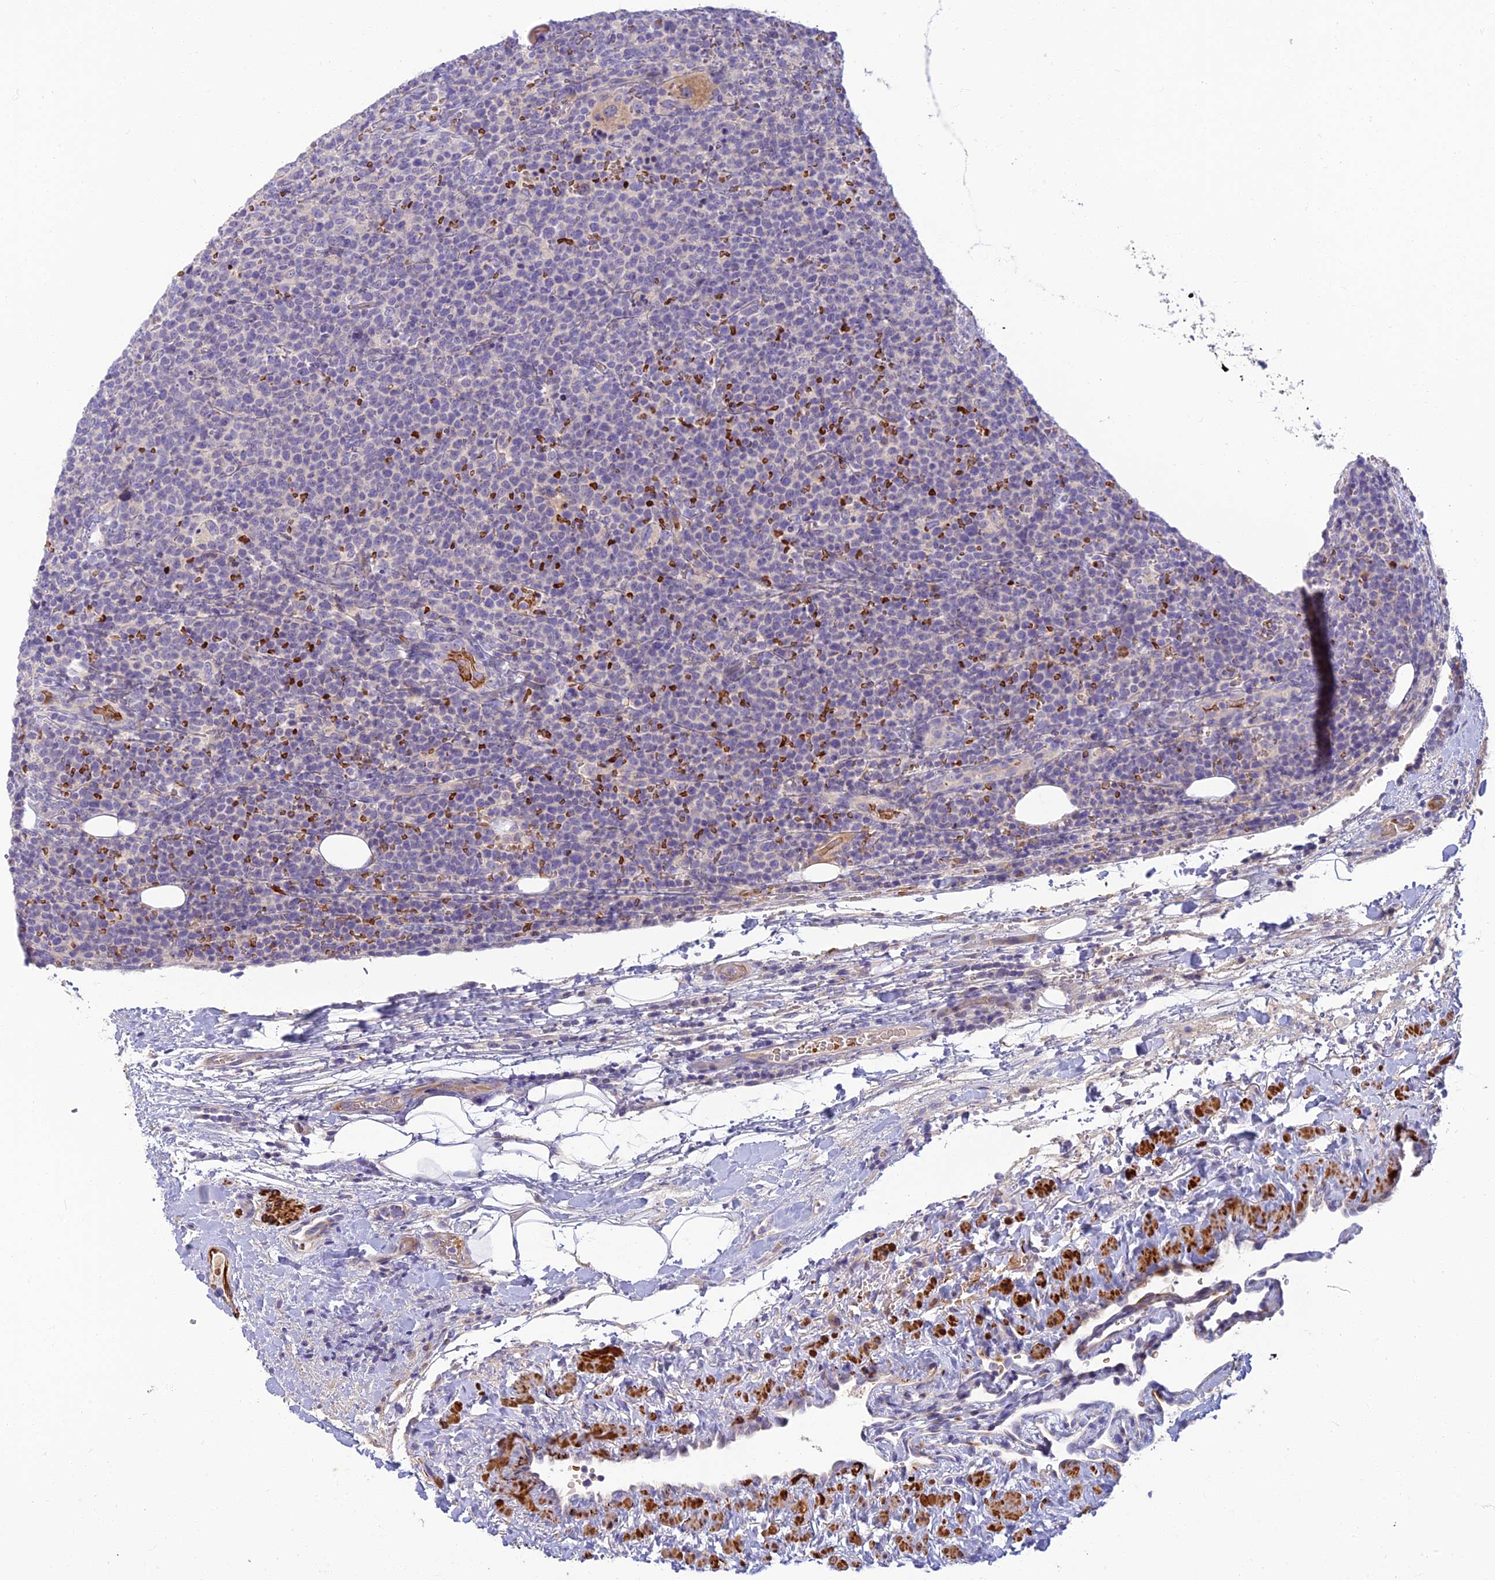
{"staining": {"intensity": "negative", "quantity": "none", "location": "none"}, "tissue": "lymphoma", "cell_type": "Tumor cells", "image_type": "cancer", "snomed": [{"axis": "morphology", "description": "Malignant lymphoma, non-Hodgkin's type, High grade"}, {"axis": "topography", "description": "Lymph node"}], "caption": "Lymphoma was stained to show a protein in brown. There is no significant expression in tumor cells.", "gene": "CLIP4", "patient": {"sex": "male", "age": 61}}